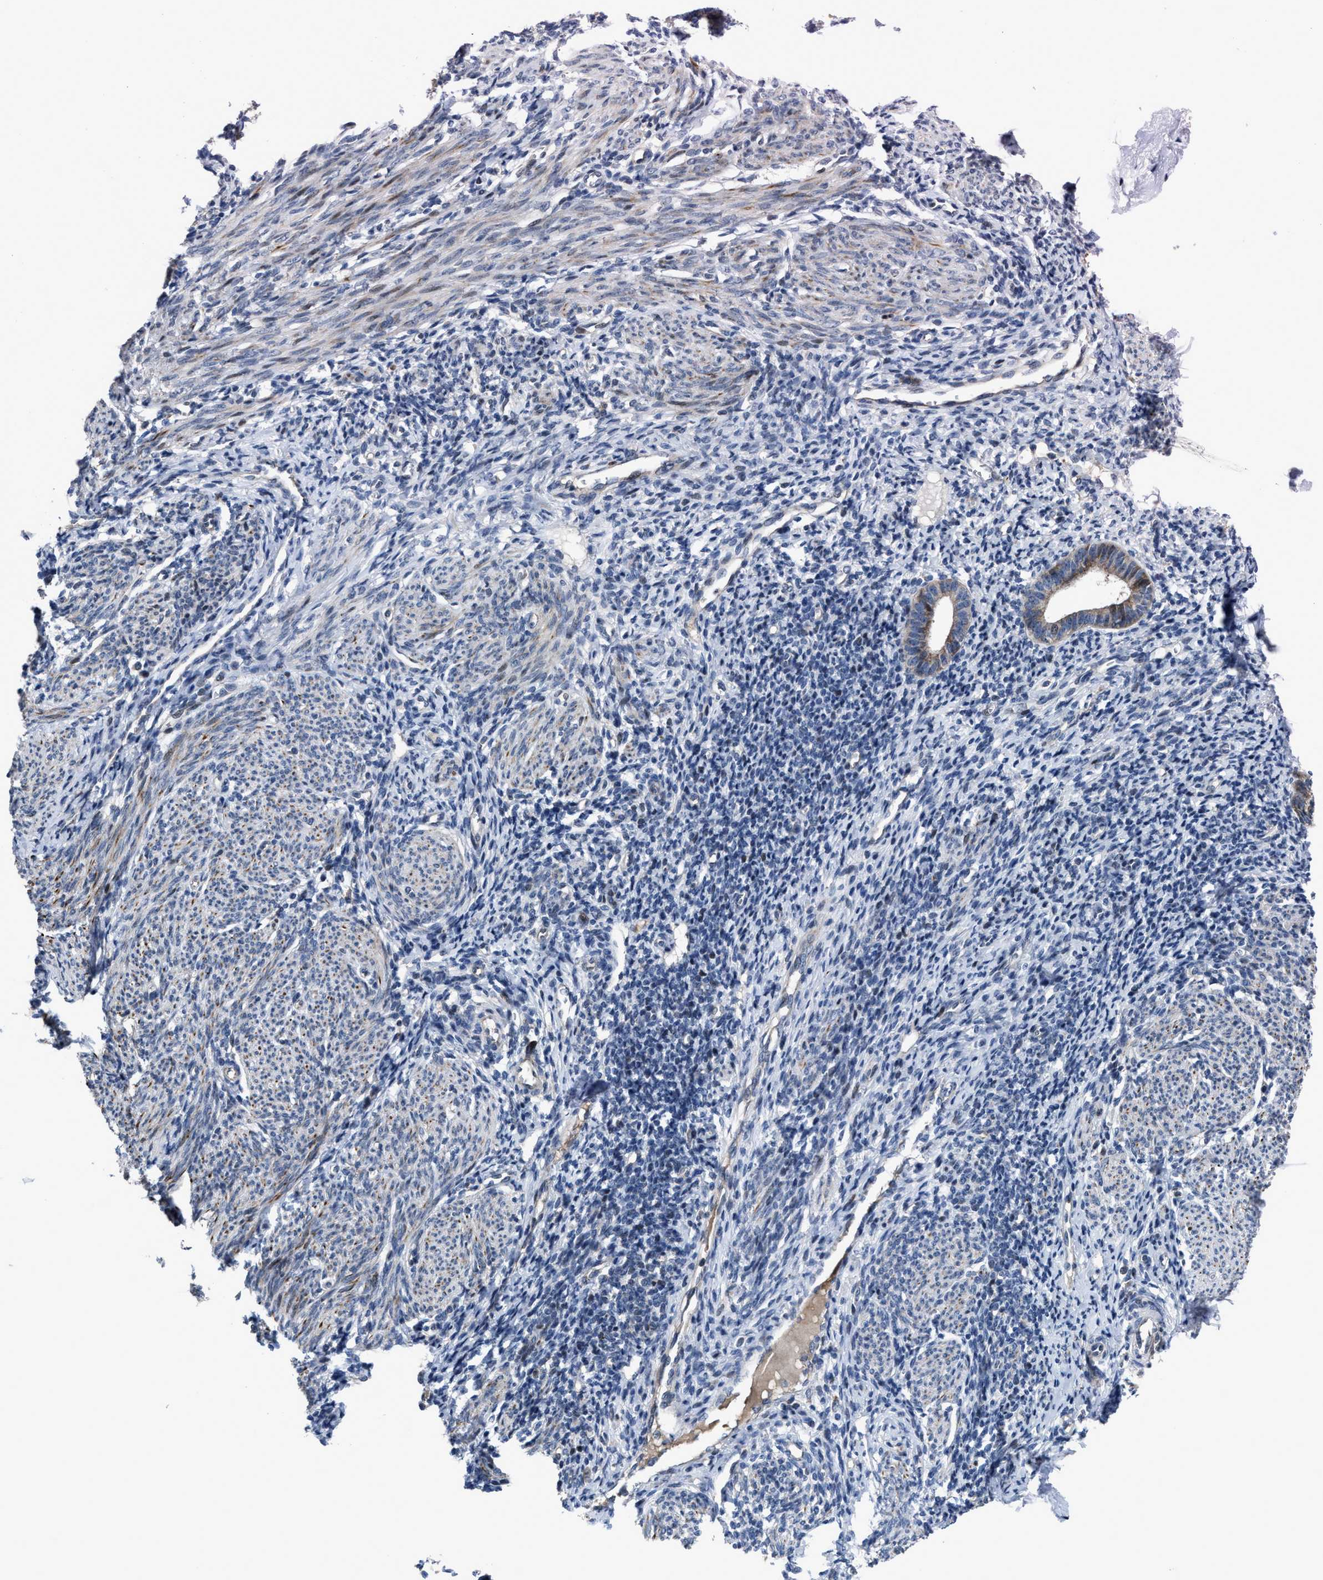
{"staining": {"intensity": "negative", "quantity": "none", "location": "none"}, "tissue": "endometrium", "cell_type": "Cells in endometrial stroma", "image_type": "normal", "snomed": [{"axis": "morphology", "description": "Normal tissue, NOS"}, {"axis": "morphology", "description": "Adenocarcinoma, NOS"}, {"axis": "topography", "description": "Endometrium"}], "caption": "Immunohistochemistry (IHC) of normal endometrium demonstrates no positivity in cells in endometrial stroma.", "gene": "HAUS6", "patient": {"sex": "female", "age": 57}}